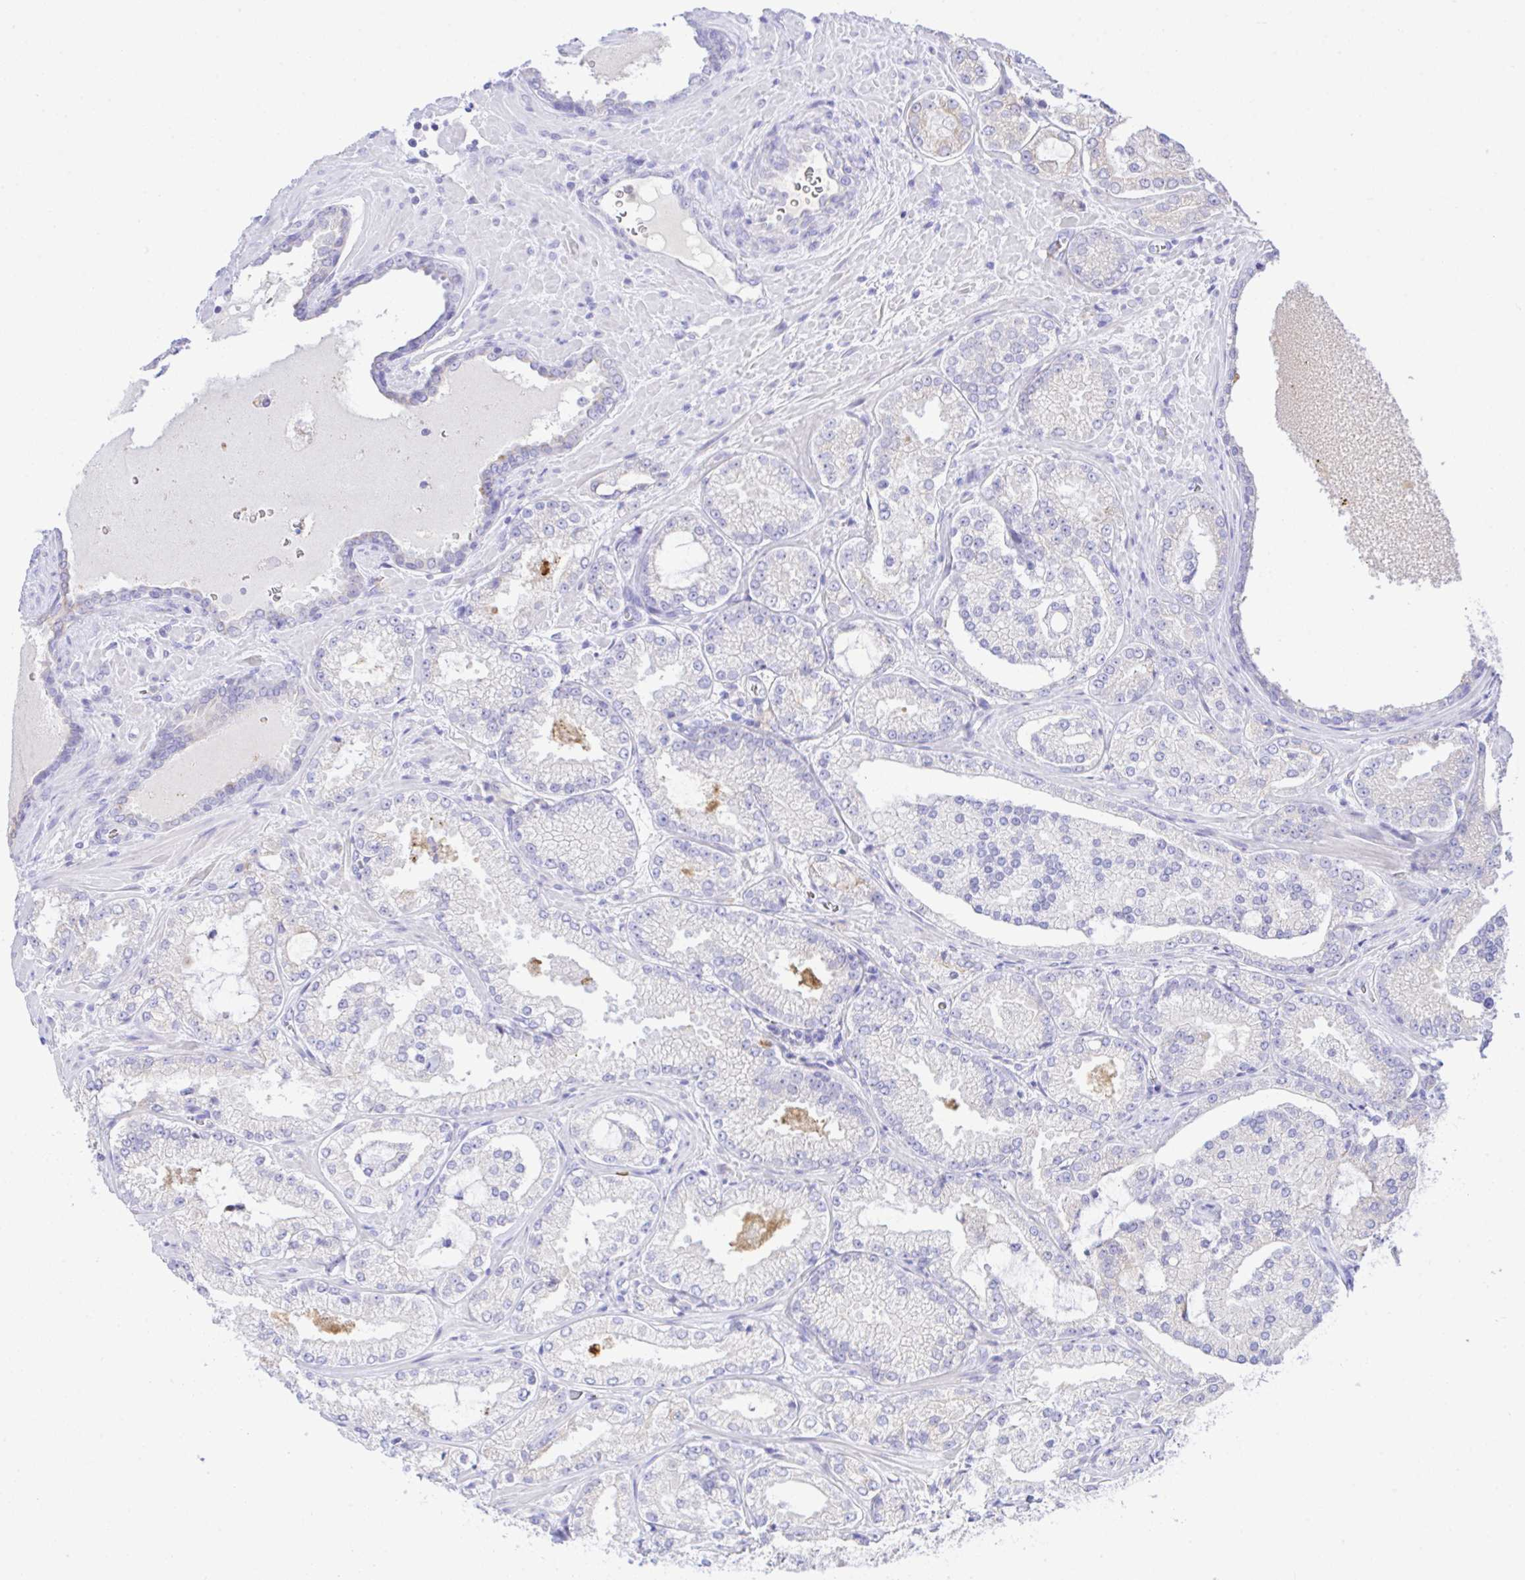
{"staining": {"intensity": "negative", "quantity": "none", "location": "none"}, "tissue": "prostate cancer", "cell_type": "Tumor cells", "image_type": "cancer", "snomed": [{"axis": "morphology", "description": "Adenocarcinoma, High grade"}, {"axis": "topography", "description": "Prostate"}], "caption": "This is an IHC image of human prostate high-grade adenocarcinoma. There is no positivity in tumor cells.", "gene": "ZNF221", "patient": {"sex": "male", "age": 73}}